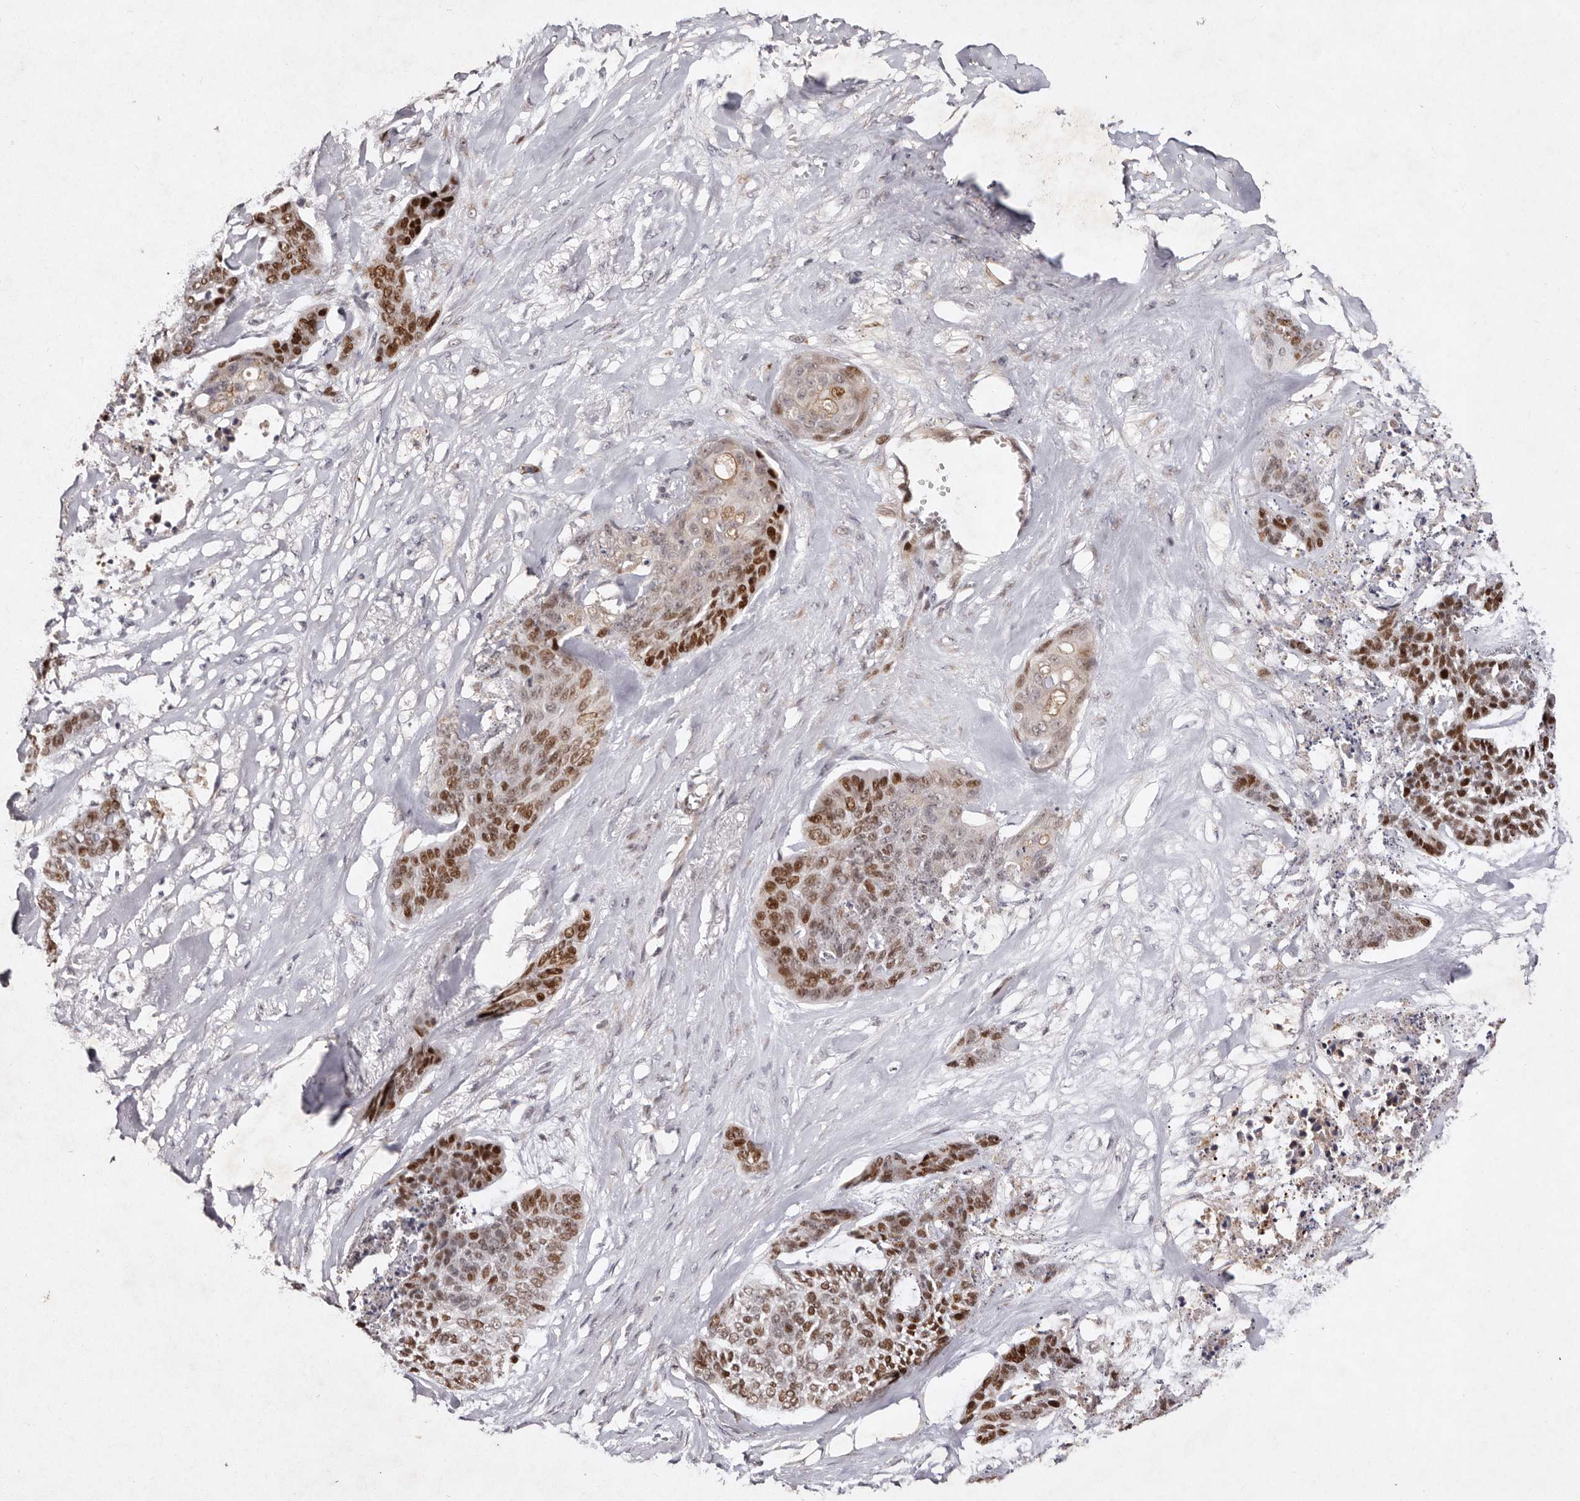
{"staining": {"intensity": "strong", "quantity": ">75%", "location": "nuclear"}, "tissue": "skin cancer", "cell_type": "Tumor cells", "image_type": "cancer", "snomed": [{"axis": "morphology", "description": "Basal cell carcinoma"}, {"axis": "topography", "description": "Skin"}], "caption": "A micrograph showing strong nuclear expression in about >75% of tumor cells in skin cancer (basal cell carcinoma), as visualized by brown immunohistochemical staining.", "gene": "KLF7", "patient": {"sex": "female", "age": 64}}